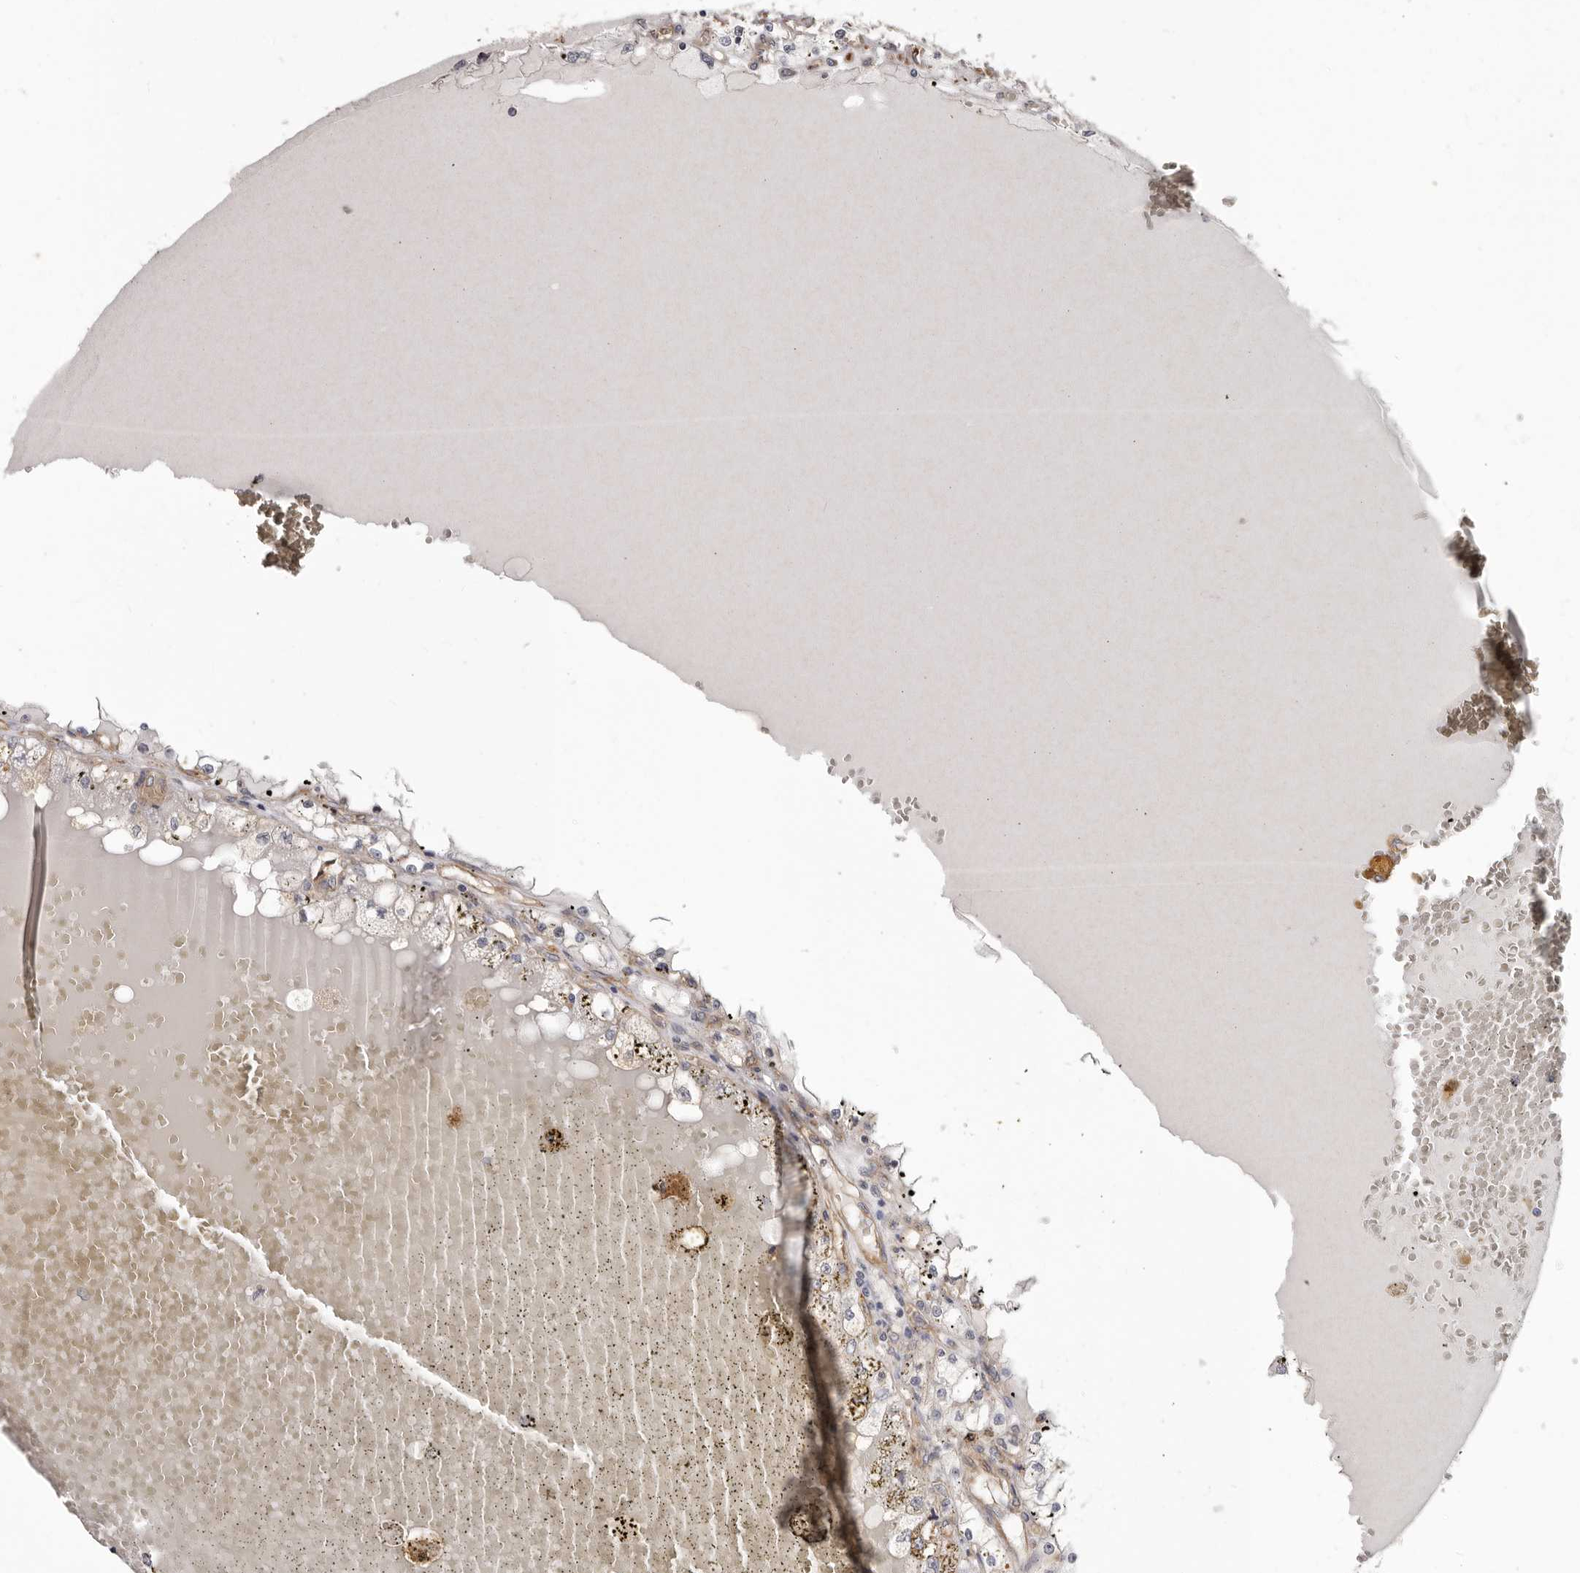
{"staining": {"intensity": "negative", "quantity": "none", "location": "none"}, "tissue": "renal cancer", "cell_type": "Tumor cells", "image_type": "cancer", "snomed": [{"axis": "morphology", "description": "Adenocarcinoma, NOS"}, {"axis": "topography", "description": "Kidney"}], "caption": "Renal cancer was stained to show a protein in brown. There is no significant positivity in tumor cells. (DAB immunohistochemistry with hematoxylin counter stain).", "gene": "ENAH", "patient": {"sex": "male", "age": 56}}